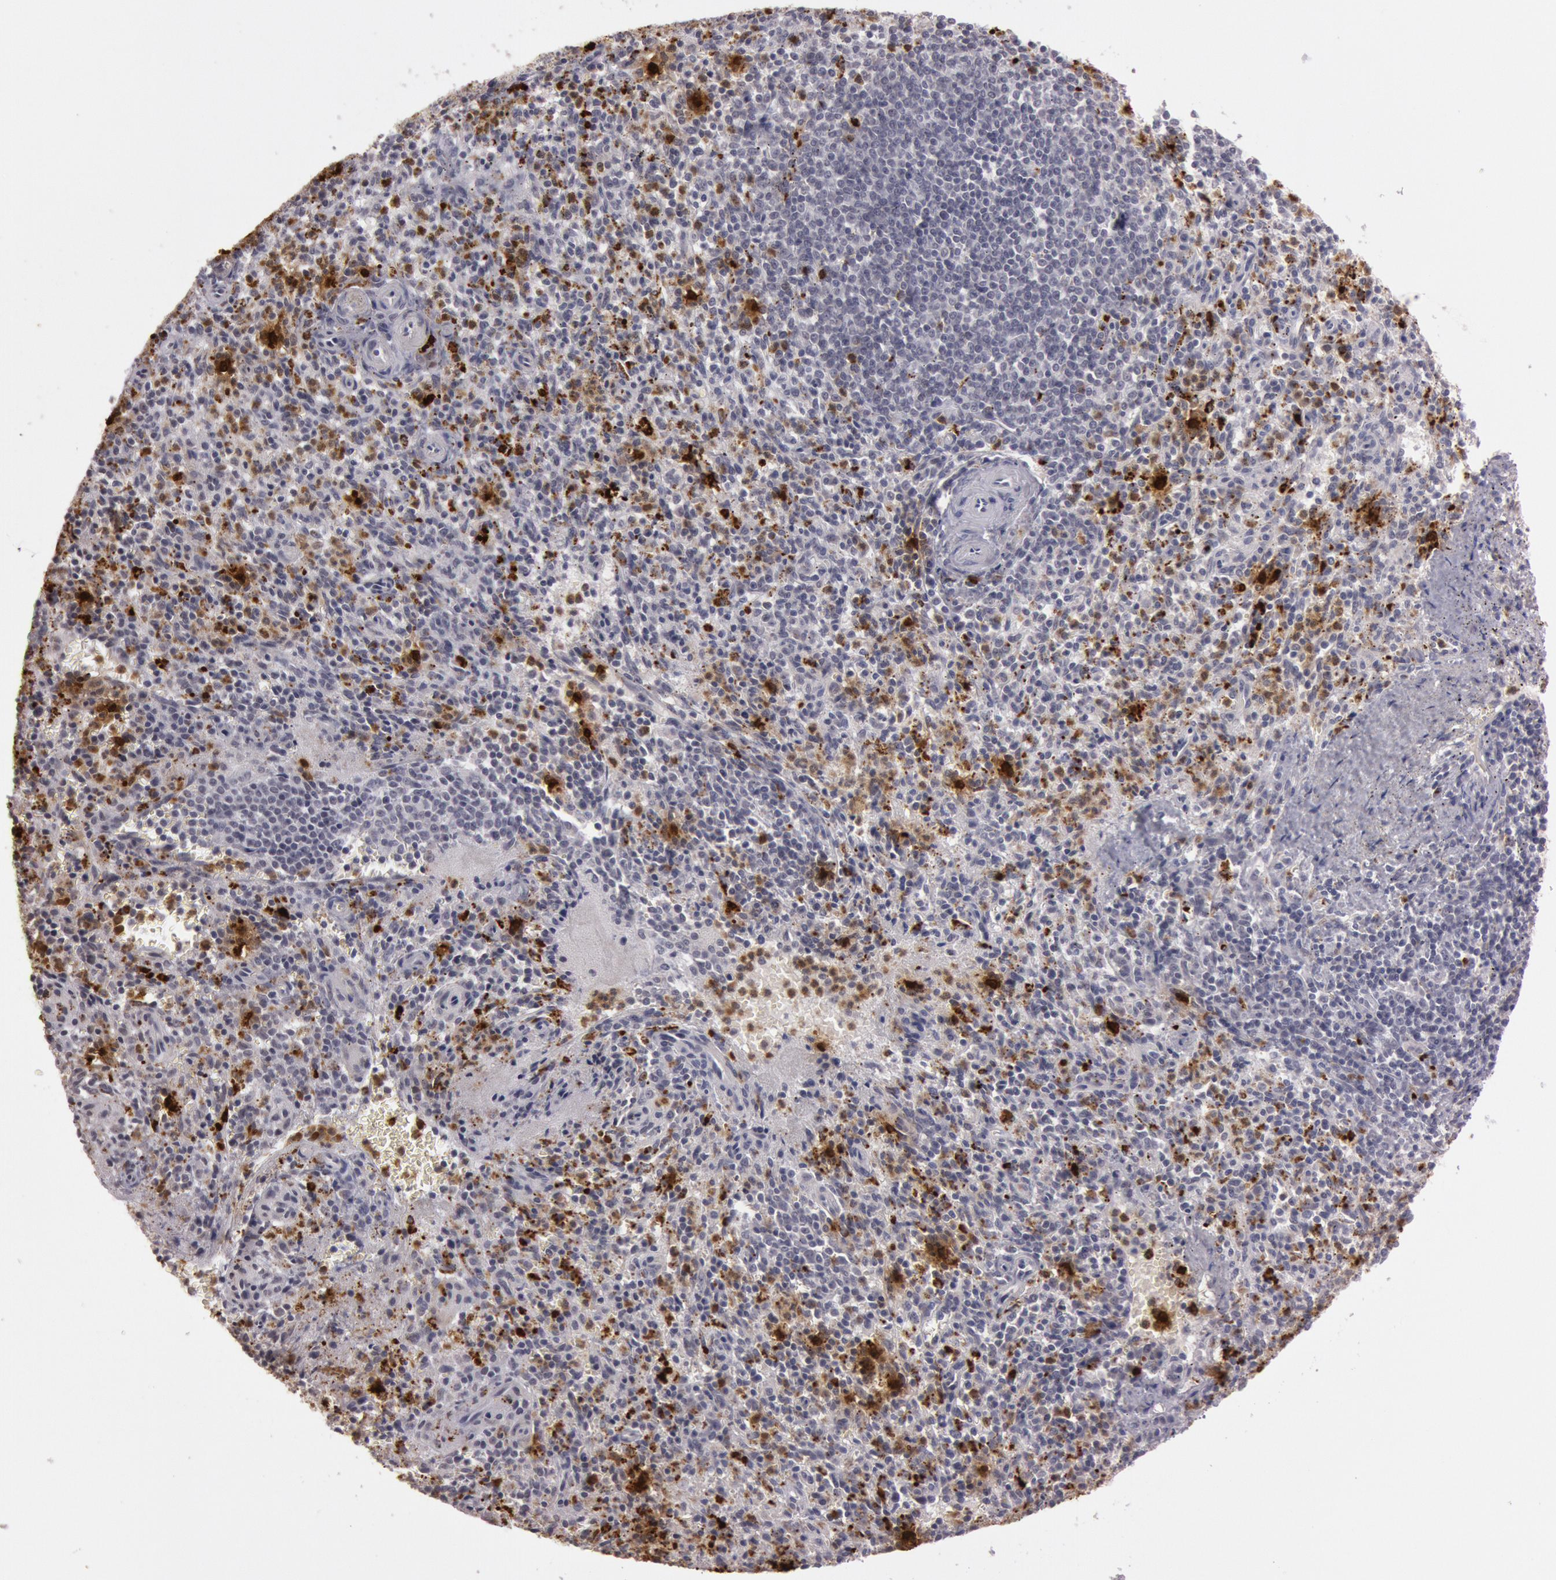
{"staining": {"intensity": "strong", "quantity": "<25%", "location": "nuclear"}, "tissue": "spleen", "cell_type": "Cells in red pulp", "image_type": "normal", "snomed": [{"axis": "morphology", "description": "Normal tissue, NOS"}, {"axis": "topography", "description": "Spleen"}], "caption": "IHC staining of unremarkable spleen, which exhibits medium levels of strong nuclear expression in approximately <25% of cells in red pulp indicating strong nuclear protein expression. The staining was performed using DAB (3,3'-diaminobenzidine) (brown) for protein detection and nuclei were counterstained in hematoxylin (blue).", "gene": "KDM6A", "patient": {"sex": "male", "age": 72}}